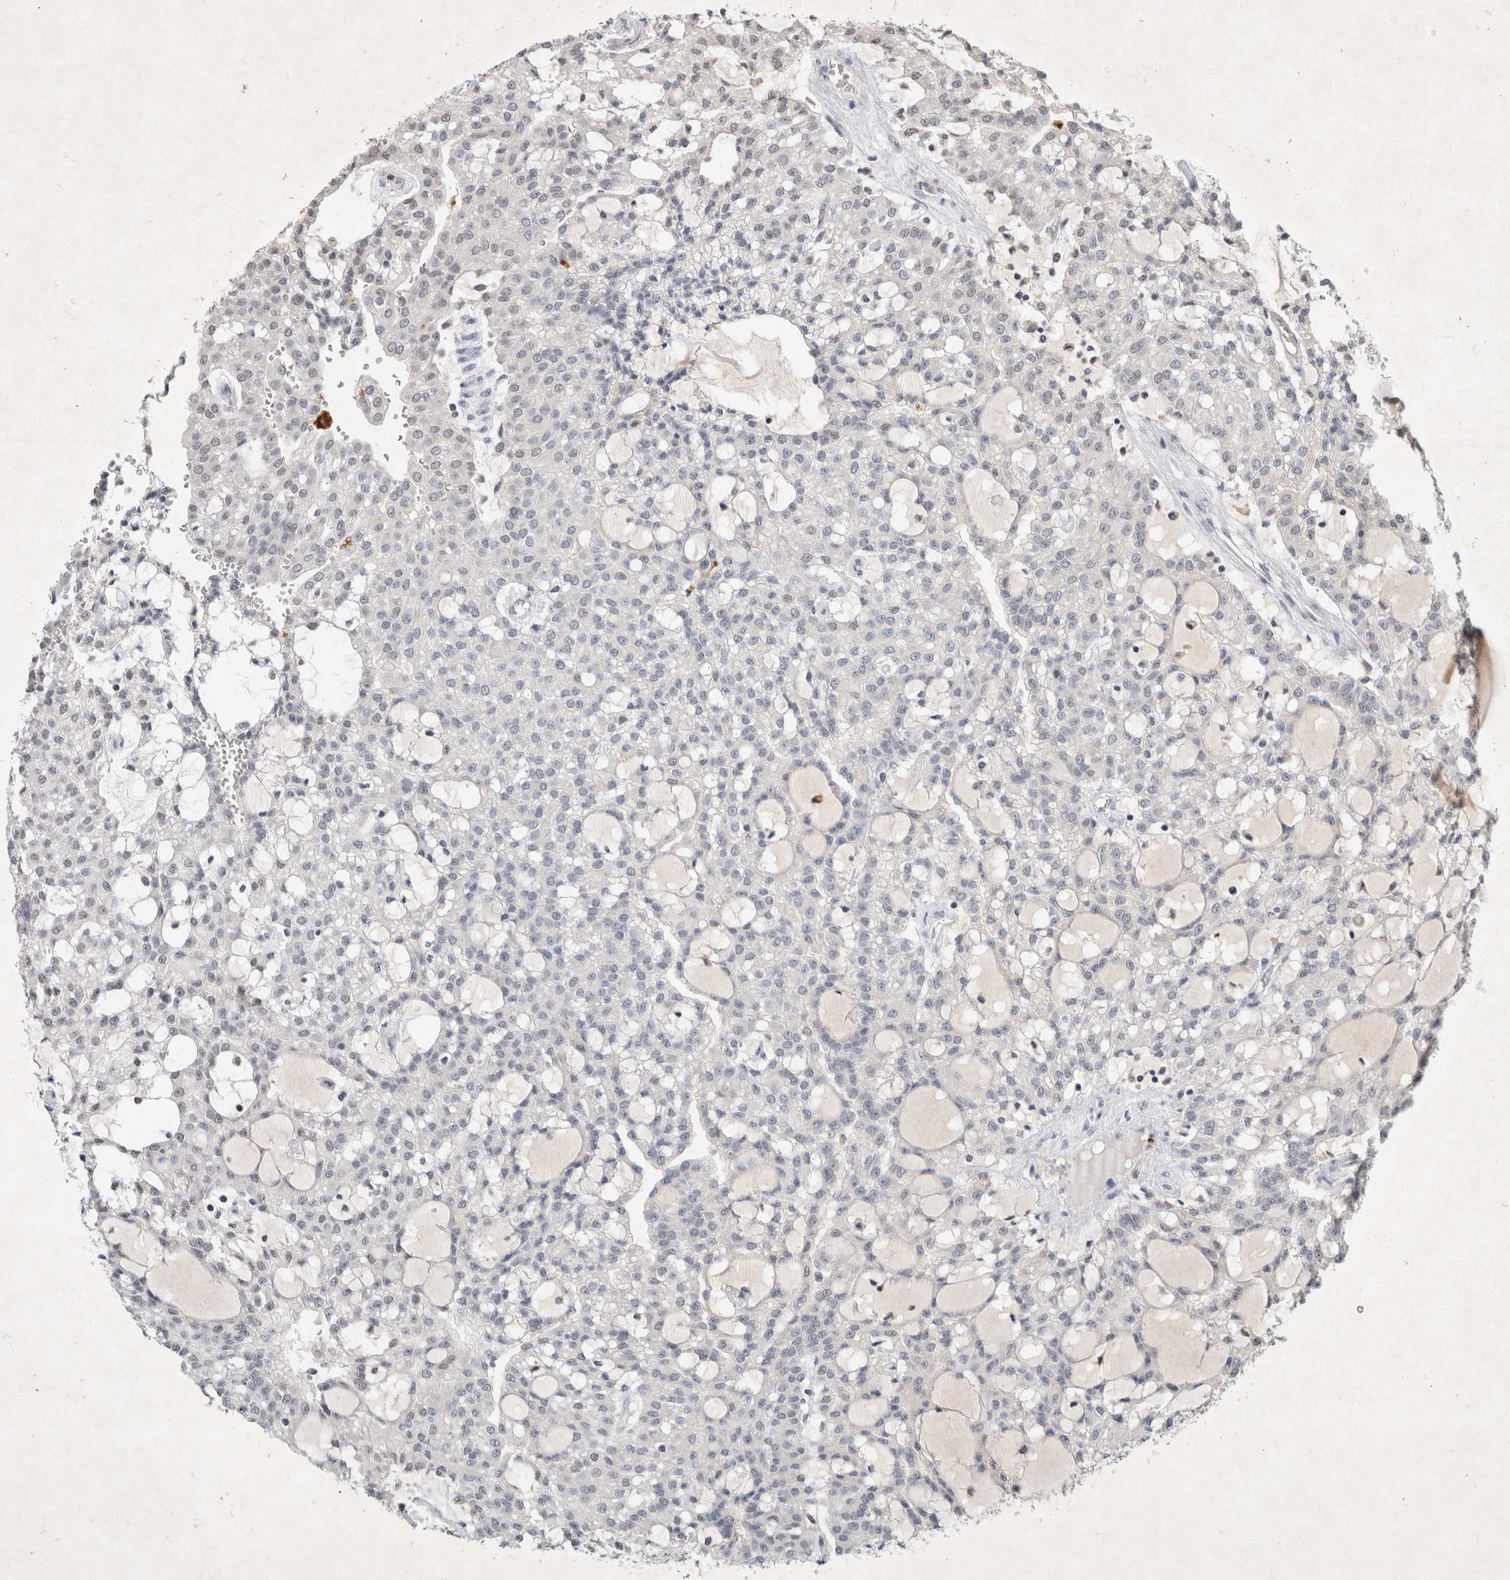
{"staining": {"intensity": "negative", "quantity": "none", "location": "none"}, "tissue": "renal cancer", "cell_type": "Tumor cells", "image_type": "cancer", "snomed": [{"axis": "morphology", "description": "Adenocarcinoma, NOS"}, {"axis": "topography", "description": "Kidney"}], "caption": "IHC histopathology image of renal cancer (adenocarcinoma) stained for a protein (brown), which reveals no staining in tumor cells.", "gene": "XRCC5", "patient": {"sex": "male", "age": 63}}